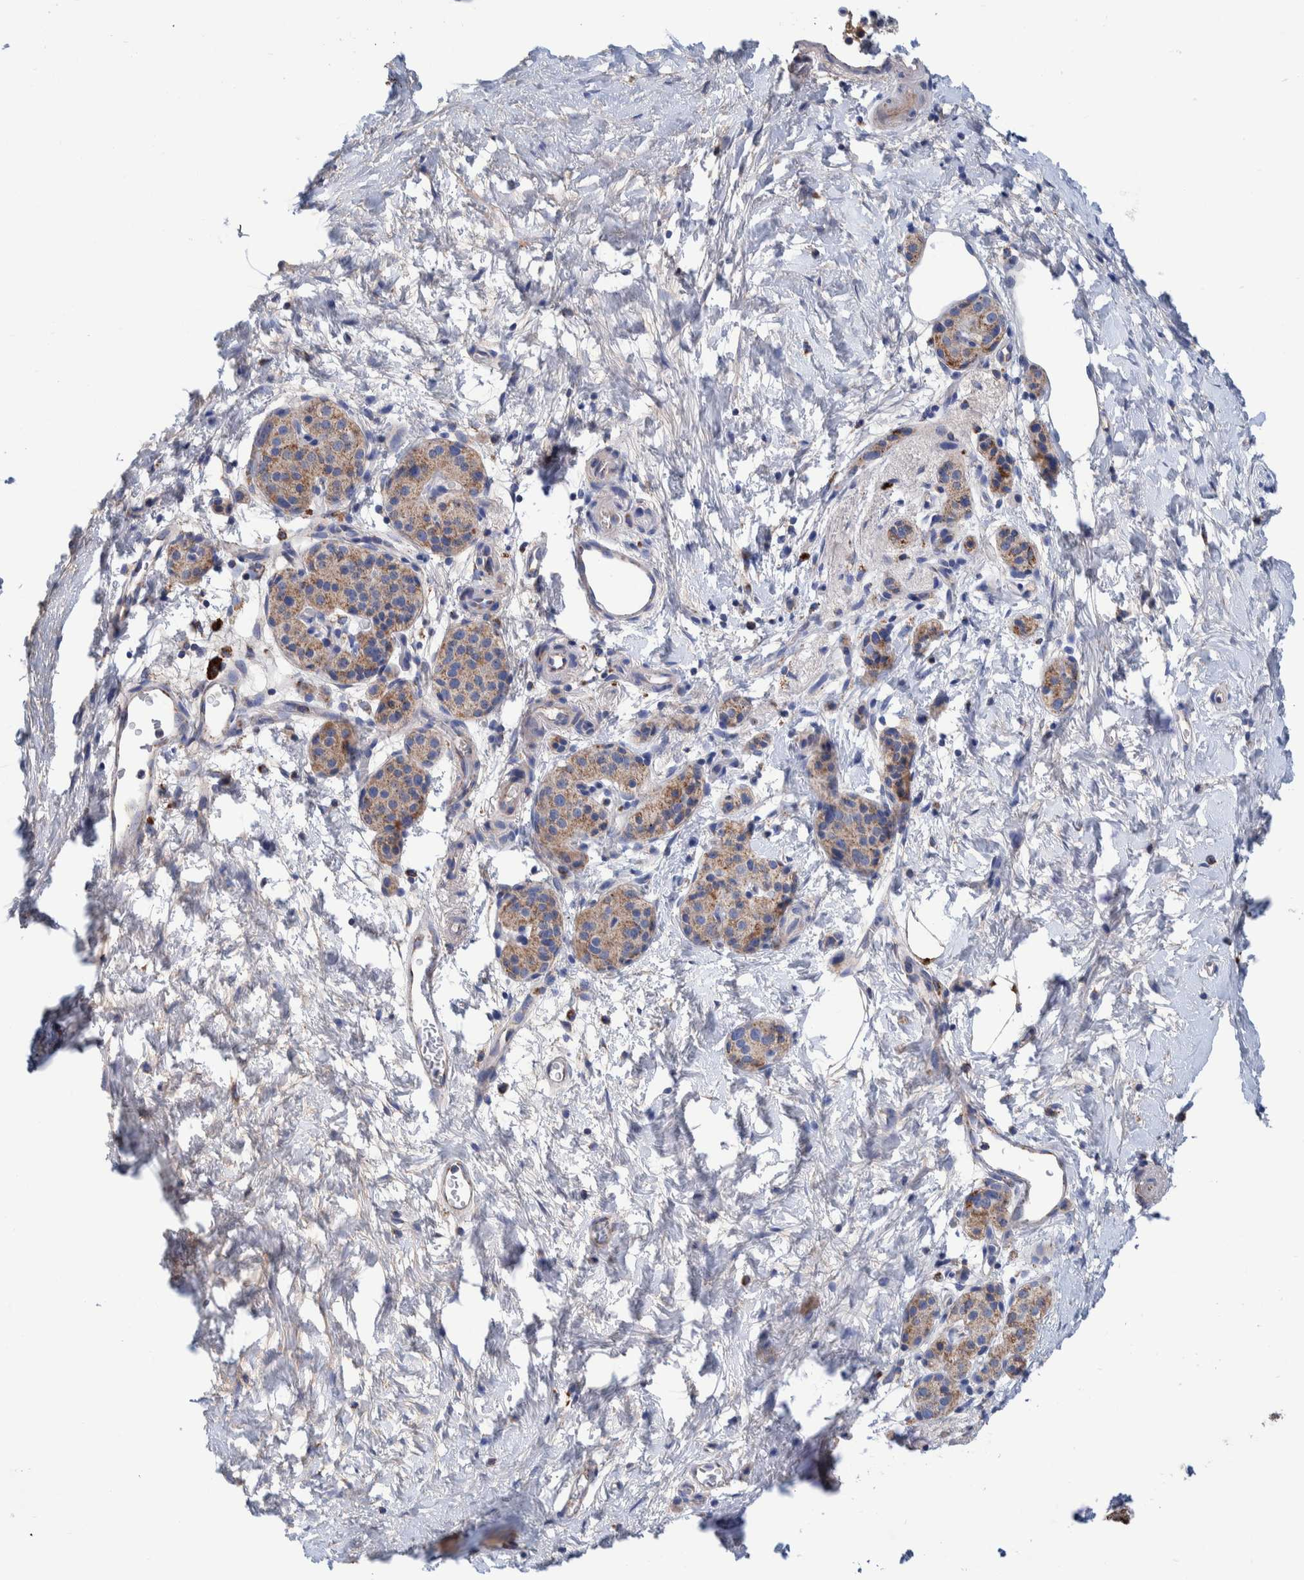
{"staining": {"intensity": "moderate", "quantity": ">75%", "location": "cytoplasmic/membranous"}, "tissue": "pancreatic cancer", "cell_type": "Tumor cells", "image_type": "cancer", "snomed": [{"axis": "morphology", "description": "Adenocarcinoma, NOS"}, {"axis": "topography", "description": "Pancreas"}], "caption": "Approximately >75% of tumor cells in human pancreatic cancer demonstrate moderate cytoplasmic/membranous protein expression as visualized by brown immunohistochemical staining.", "gene": "DECR1", "patient": {"sex": "male", "age": 50}}